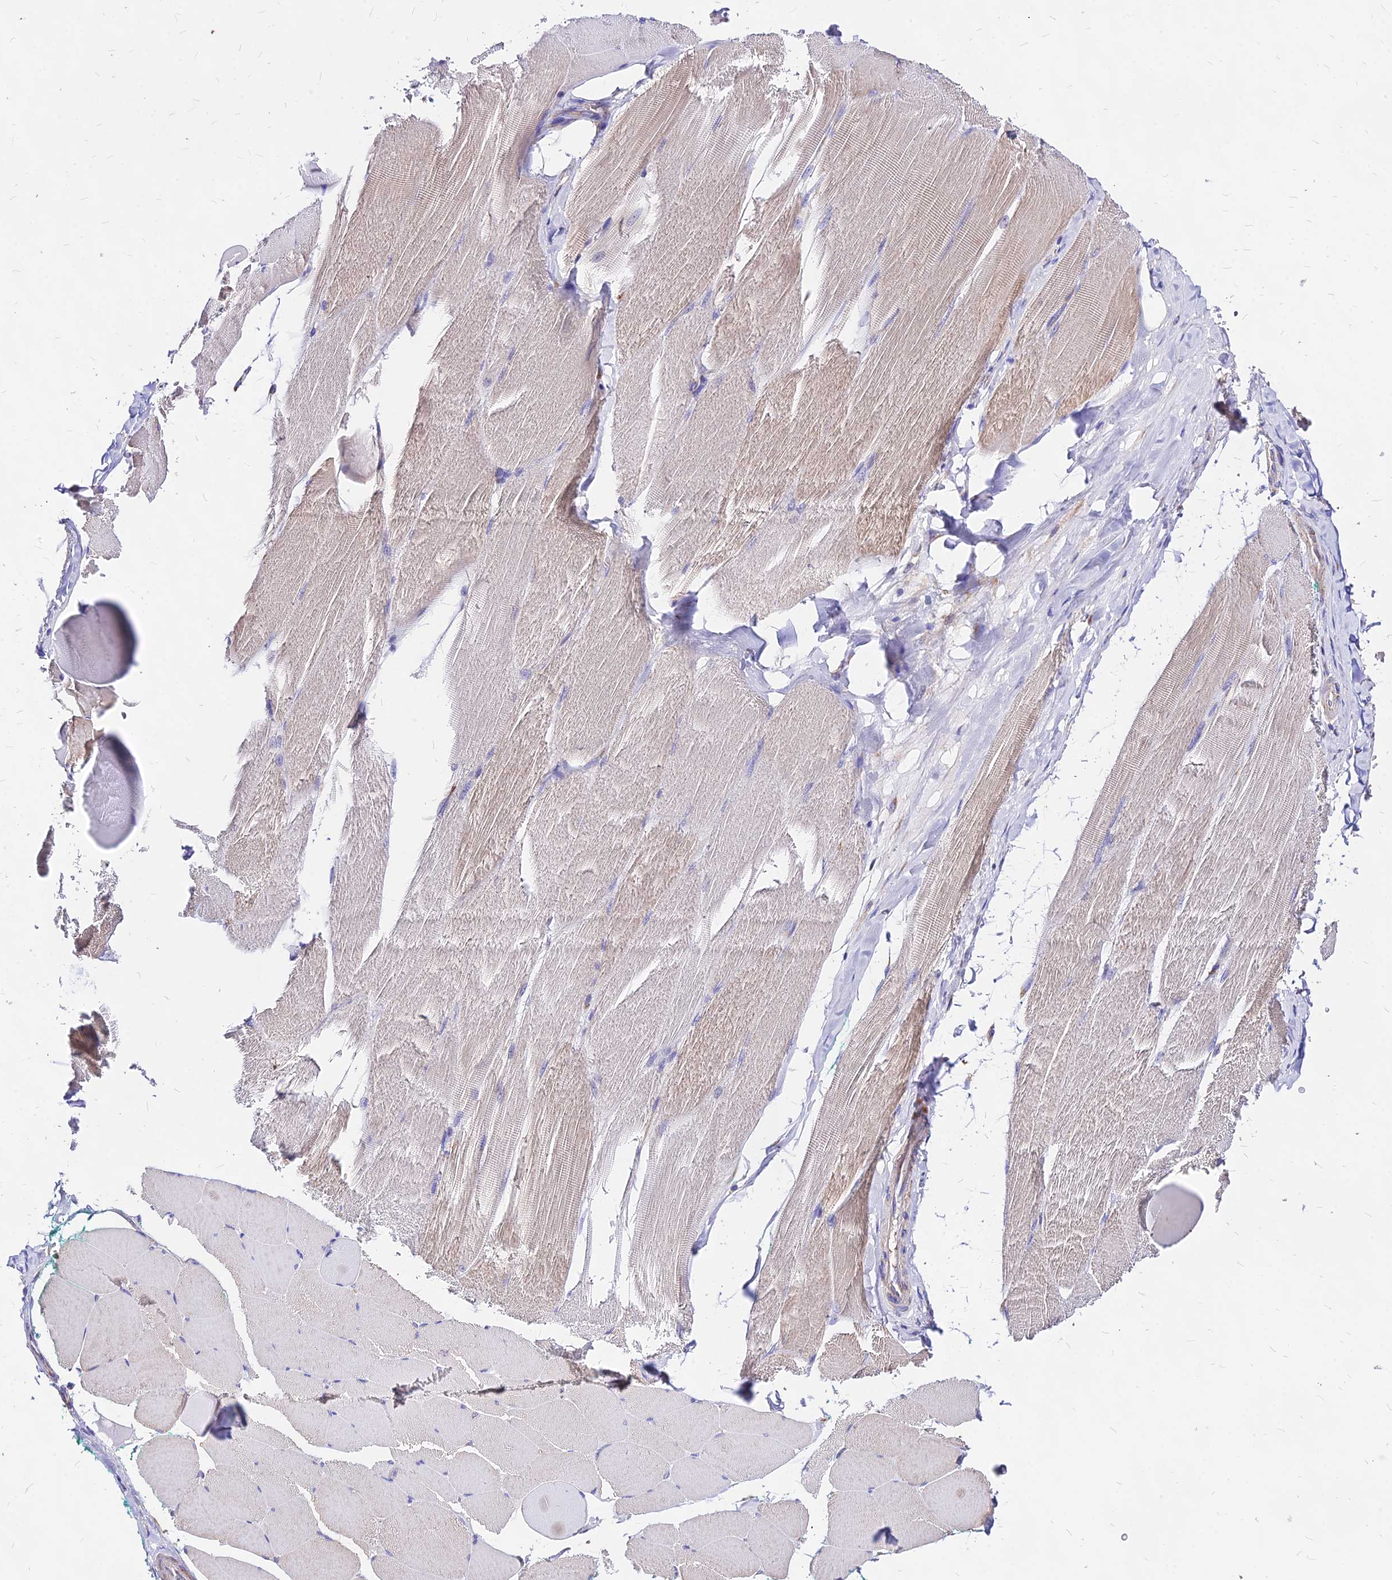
{"staining": {"intensity": "weak", "quantity": "25%-75%", "location": "cytoplasmic/membranous"}, "tissue": "skeletal muscle", "cell_type": "Myocytes", "image_type": "normal", "snomed": [{"axis": "morphology", "description": "Normal tissue, NOS"}, {"axis": "morphology", "description": "Squamous cell carcinoma, NOS"}, {"axis": "topography", "description": "Skeletal muscle"}], "caption": "Weak cytoplasmic/membranous protein positivity is identified in approximately 25%-75% of myocytes in skeletal muscle.", "gene": "MRPL3", "patient": {"sex": "male", "age": 51}}